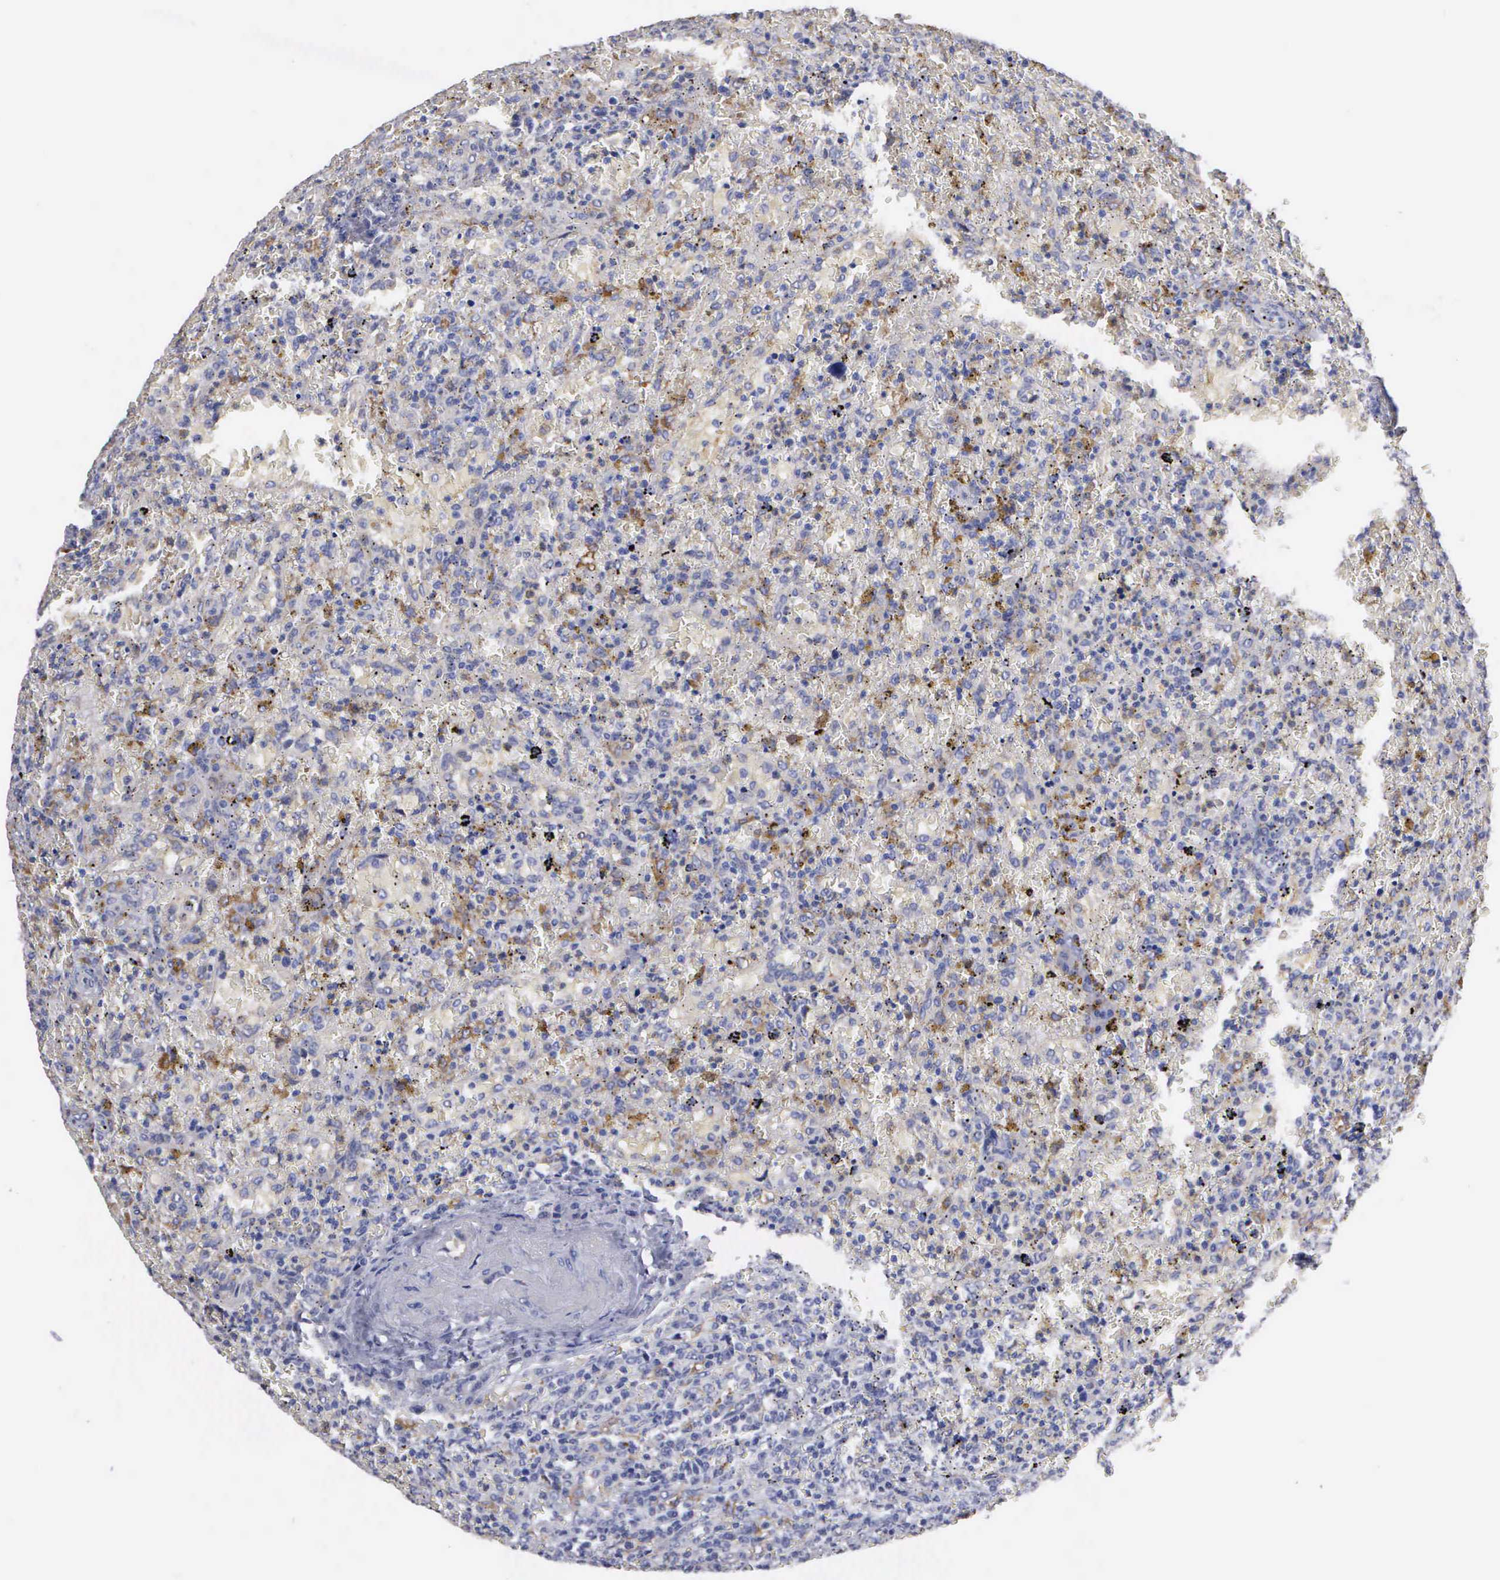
{"staining": {"intensity": "negative", "quantity": "none", "location": "none"}, "tissue": "lymphoma", "cell_type": "Tumor cells", "image_type": "cancer", "snomed": [{"axis": "morphology", "description": "Malignant lymphoma, non-Hodgkin's type, High grade"}, {"axis": "topography", "description": "Spleen"}, {"axis": "topography", "description": "Lymph node"}], "caption": "Malignant lymphoma, non-Hodgkin's type (high-grade) stained for a protein using immunohistochemistry (IHC) displays no expression tumor cells.", "gene": "LIN52", "patient": {"sex": "female", "age": 70}}